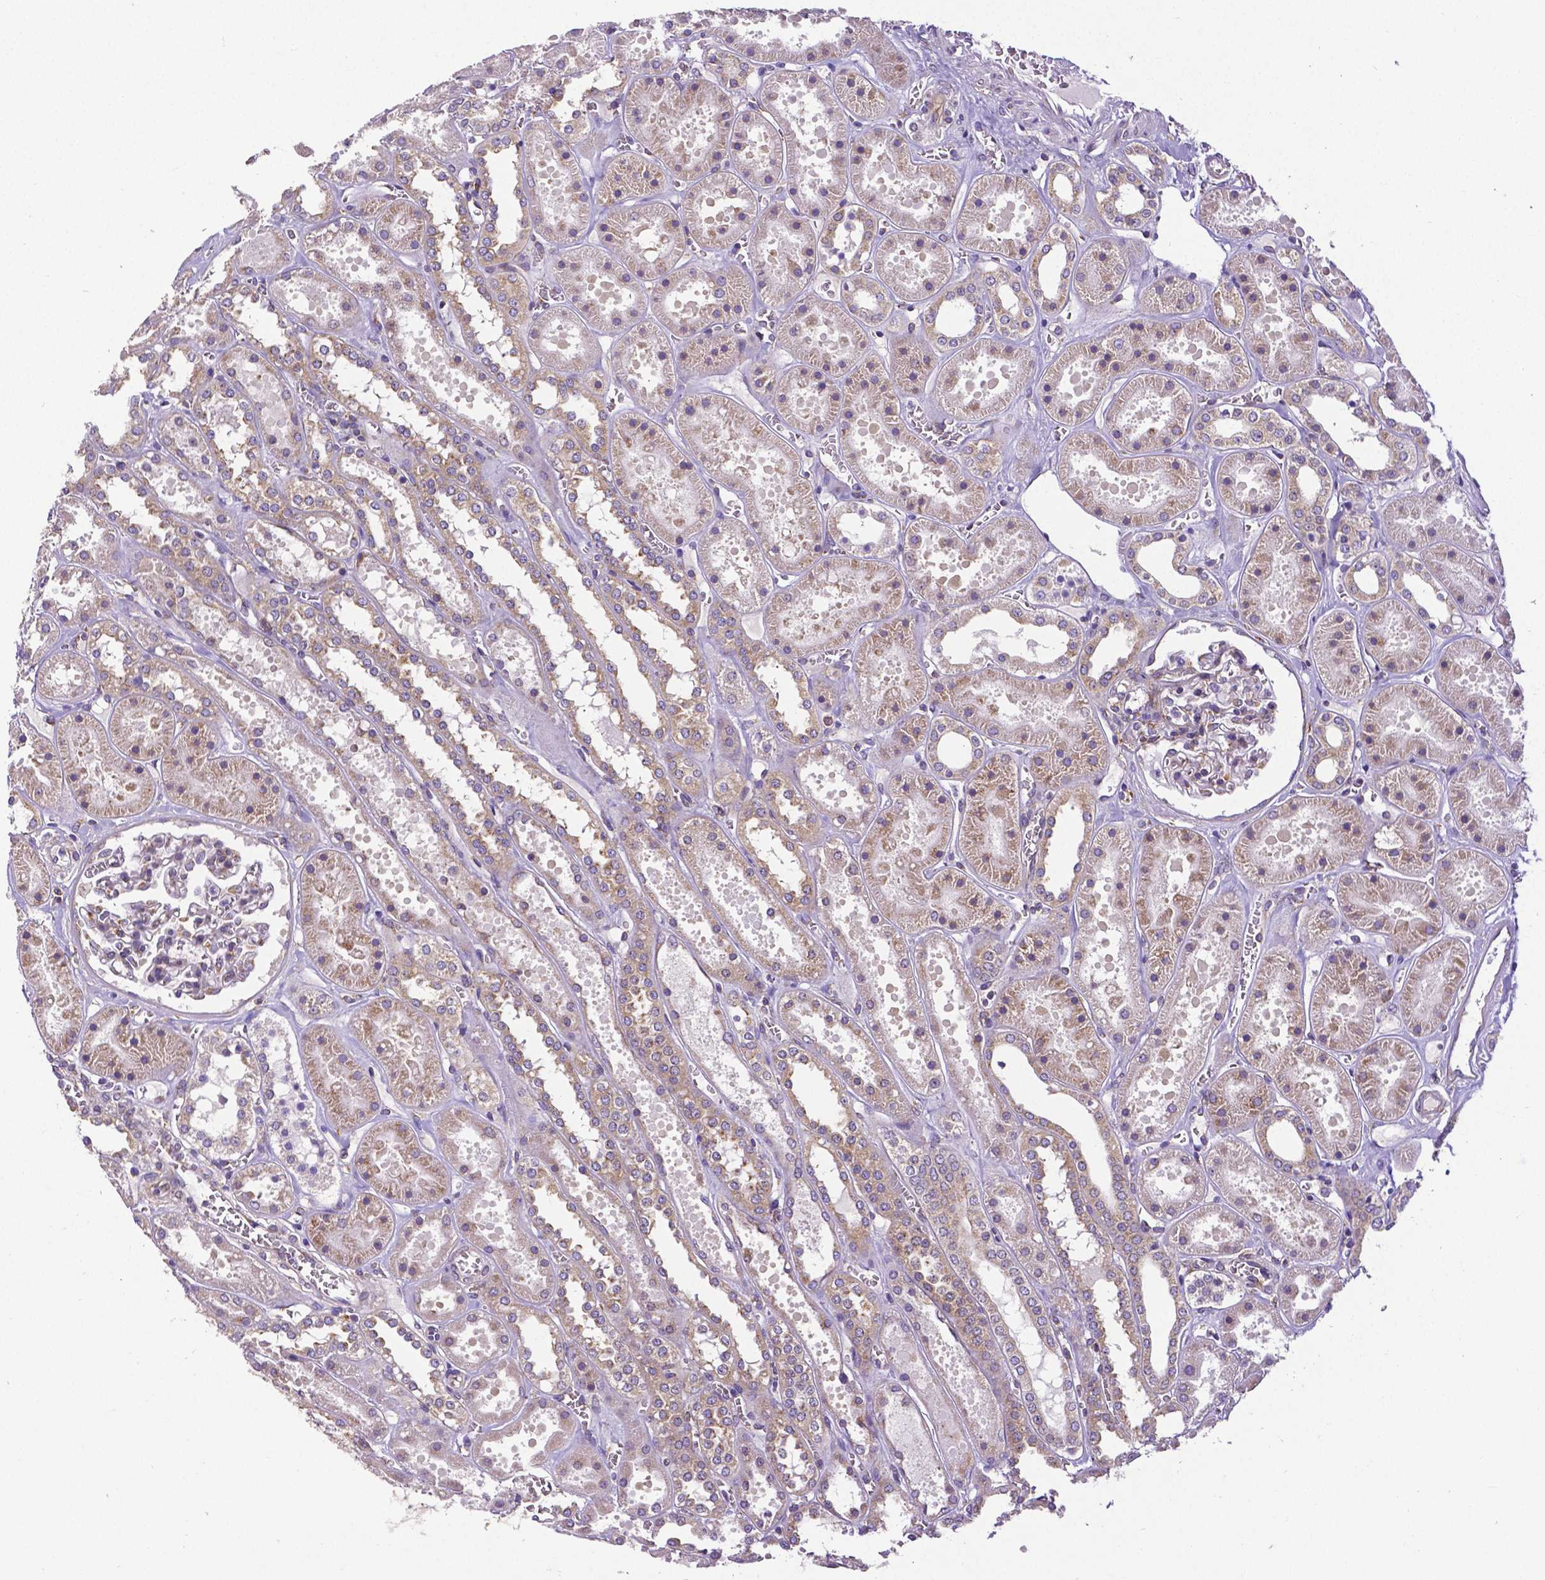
{"staining": {"intensity": "moderate", "quantity": "<25%", "location": "cytoplasmic/membranous"}, "tissue": "kidney", "cell_type": "Cells in glomeruli", "image_type": "normal", "snomed": [{"axis": "morphology", "description": "Normal tissue, NOS"}, {"axis": "topography", "description": "Kidney"}], "caption": "IHC histopathology image of unremarkable human kidney stained for a protein (brown), which reveals low levels of moderate cytoplasmic/membranous expression in about <25% of cells in glomeruli.", "gene": "MTDH", "patient": {"sex": "female", "age": 41}}